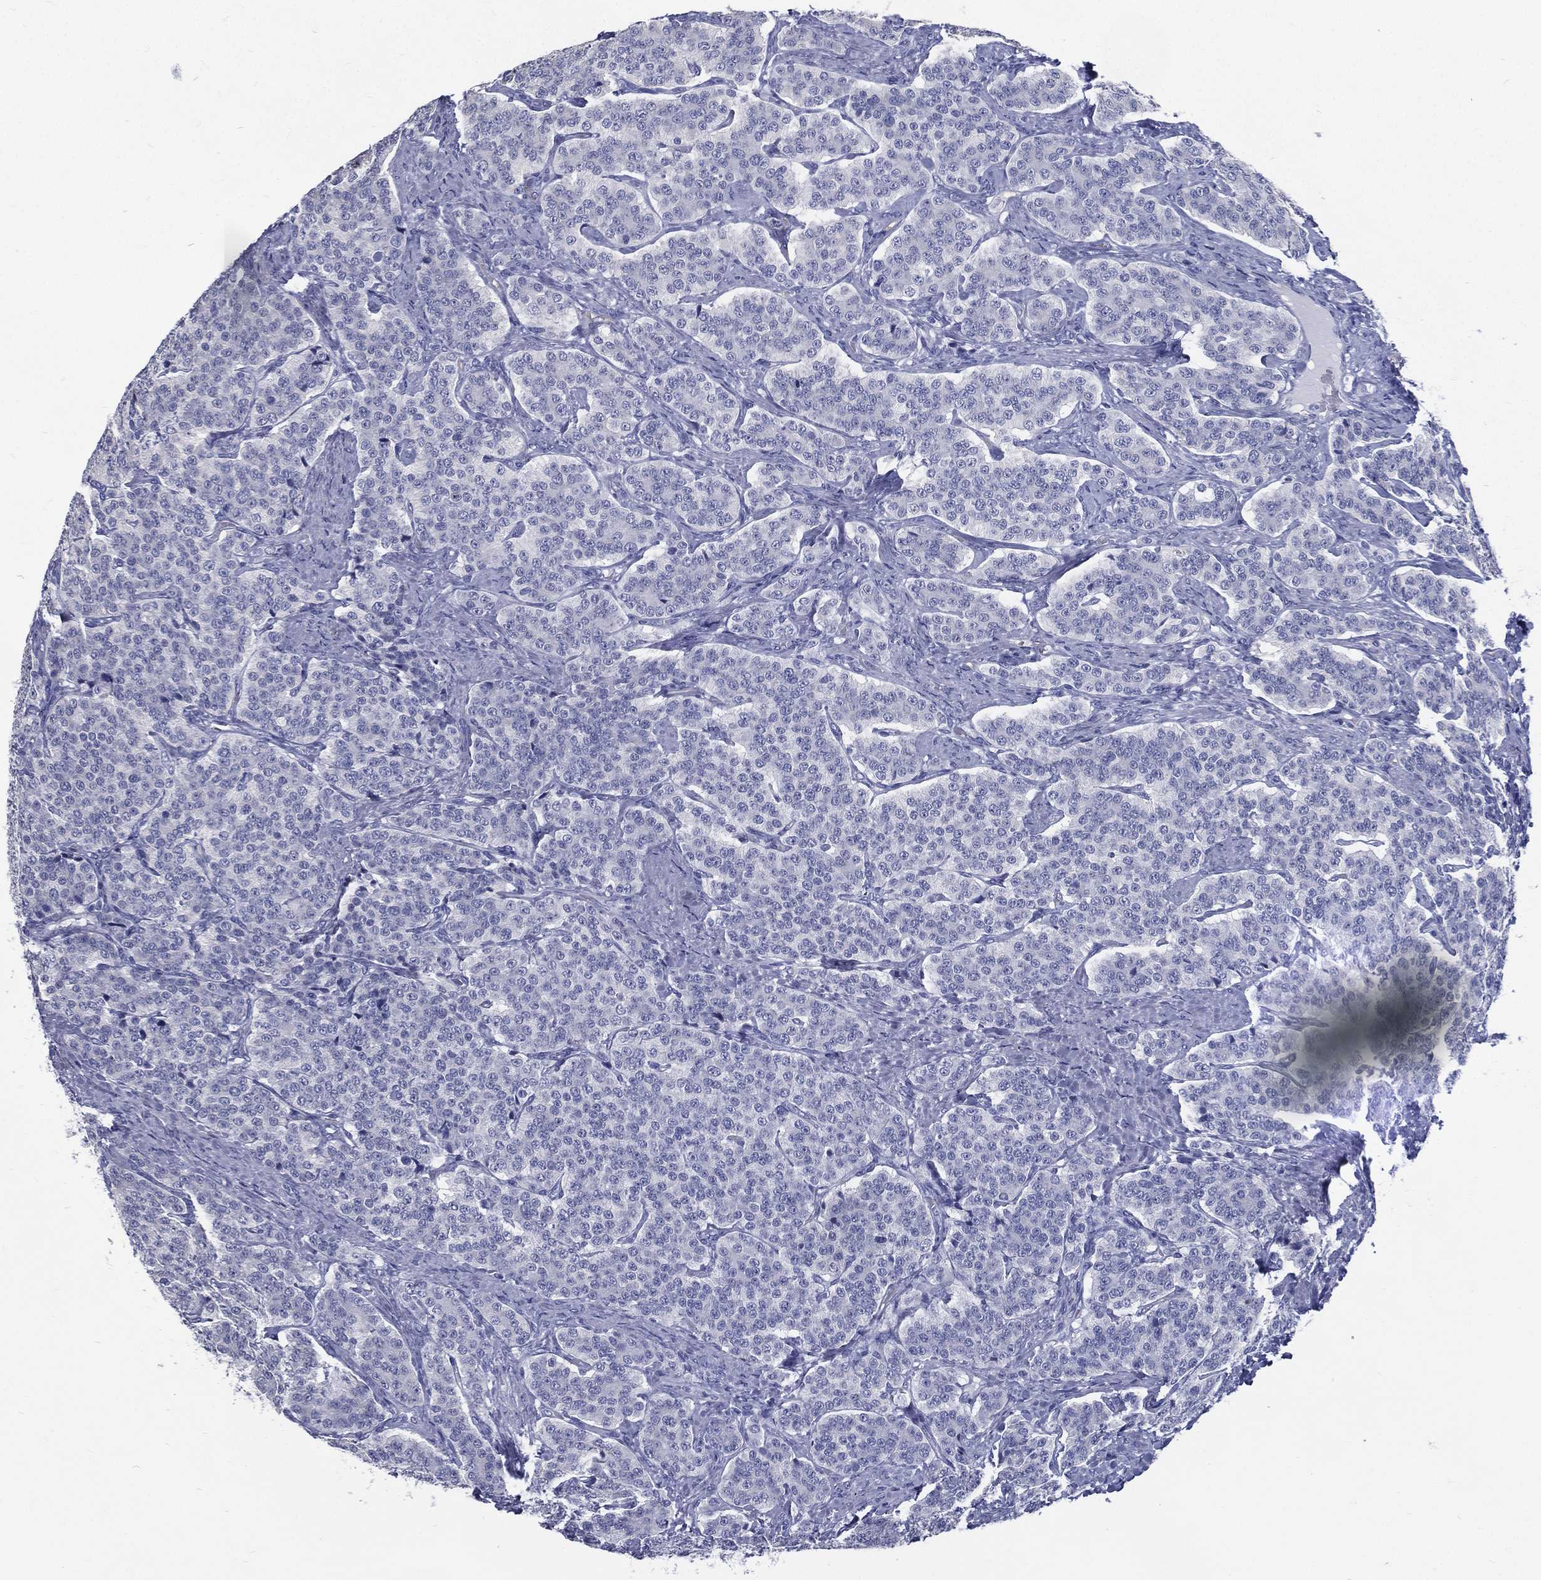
{"staining": {"intensity": "negative", "quantity": "none", "location": "none"}, "tissue": "carcinoid", "cell_type": "Tumor cells", "image_type": "cancer", "snomed": [{"axis": "morphology", "description": "Carcinoid, malignant, NOS"}, {"axis": "topography", "description": "Small intestine"}], "caption": "Immunohistochemical staining of human carcinoid (malignant) demonstrates no significant staining in tumor cells.", "gene": "RSPH4A", "patient": {"sex": "female", "age": 58}}